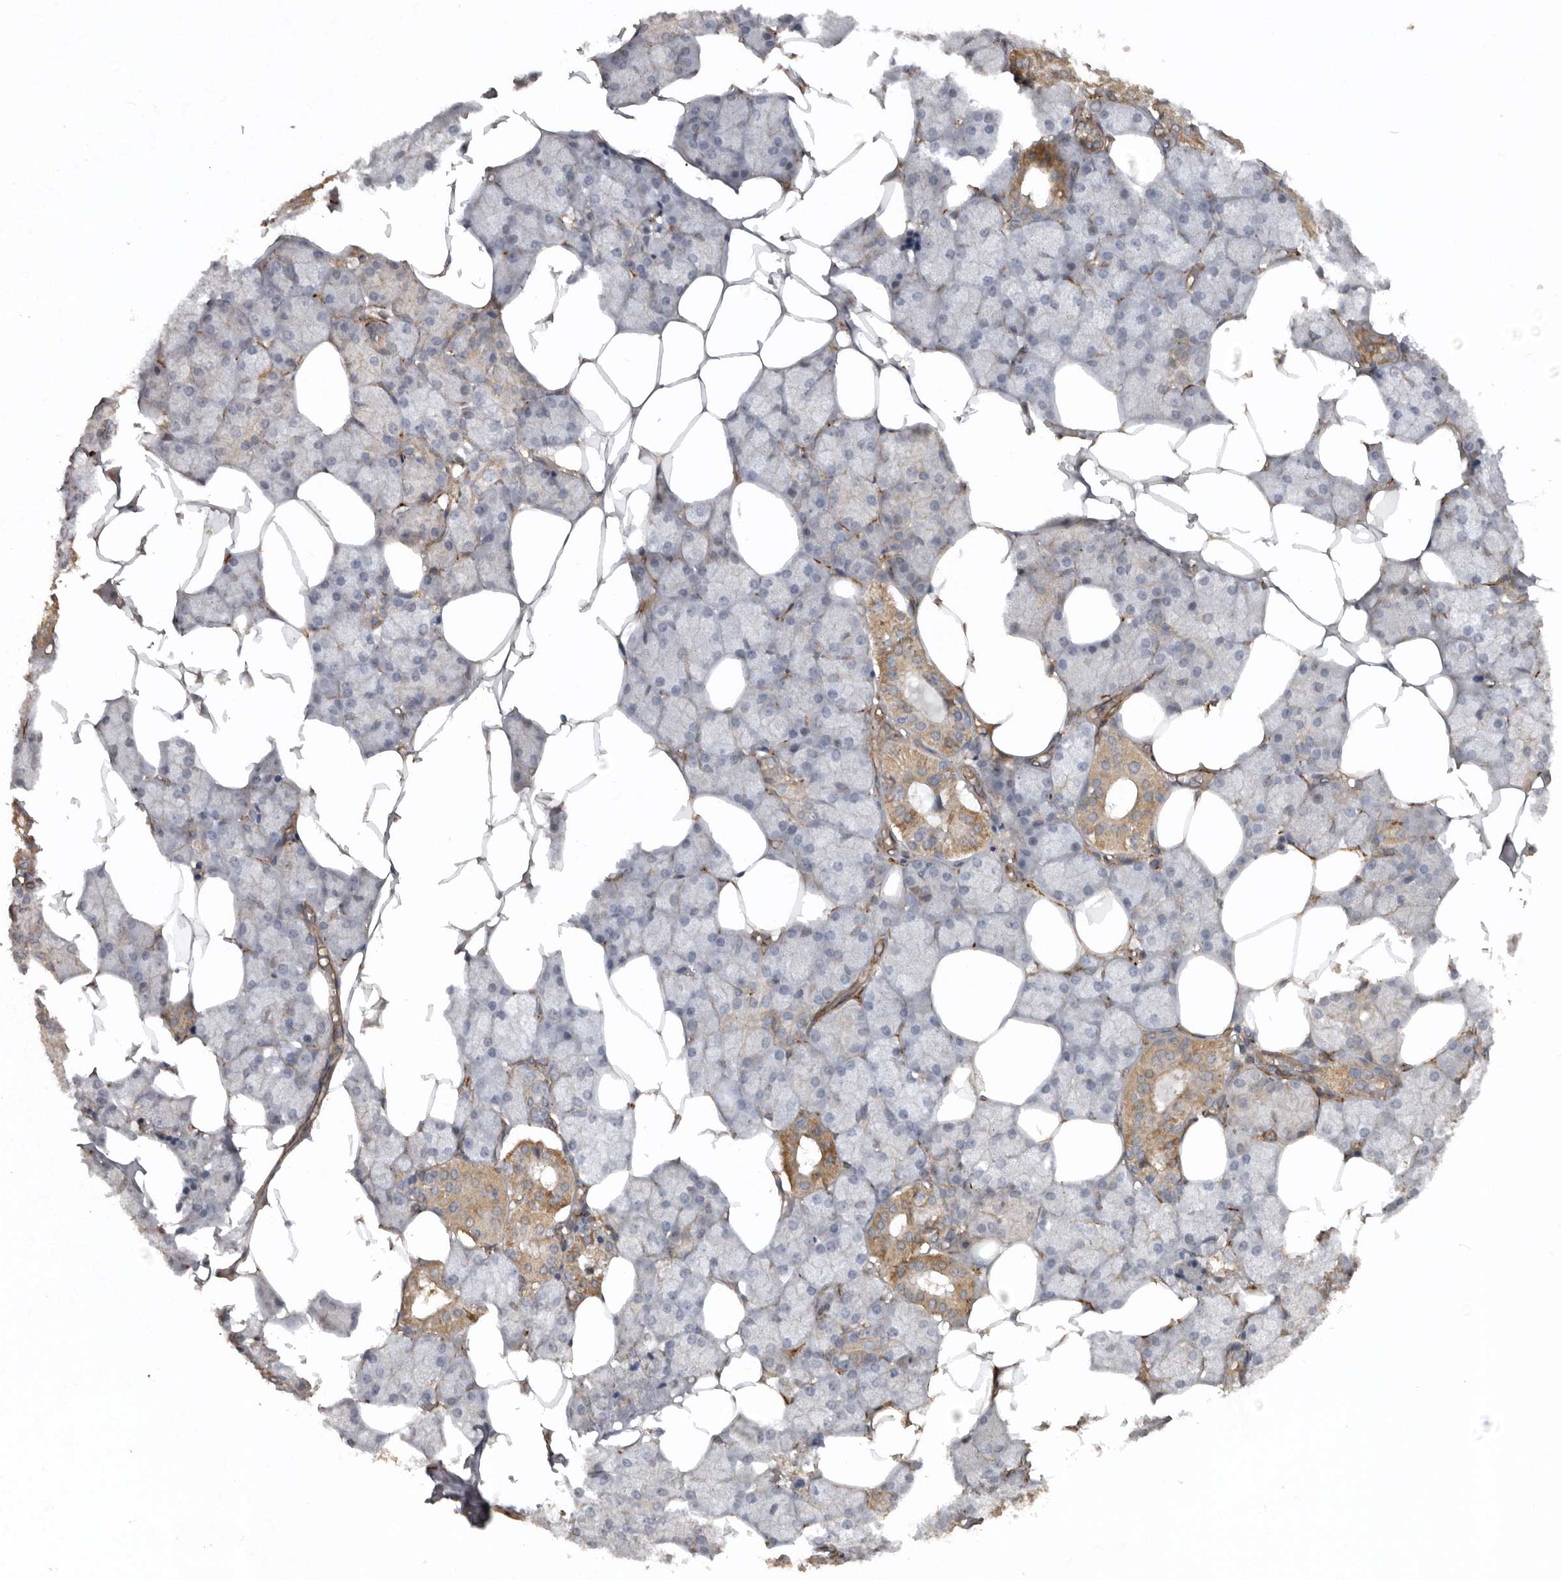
{"staining": {"intensity": "moderate", "quantity": "<25%", "location": "cytoplasmic/membranous"}, "tissue": "salivary gland", "cell_type": "Glandular cells", "image_type": "normal", "snomed": [{"axis": "morphology", "description": "Normal tissue, NOS"}, {"axis": "topography", "description": "Salivary gland"}], "caption": "High-power microscopy captured an immunohistochemistry (IHC) image of unremarkable salivary gland, revealing moderate cytoplasmic/membranous expression in approximately <25% of glandular cells. (DAB = brown stain, brightfield microscopy at high magnification).", "gene": "EXOC3L1", "patient": {"sex": "male", "age": 62}}